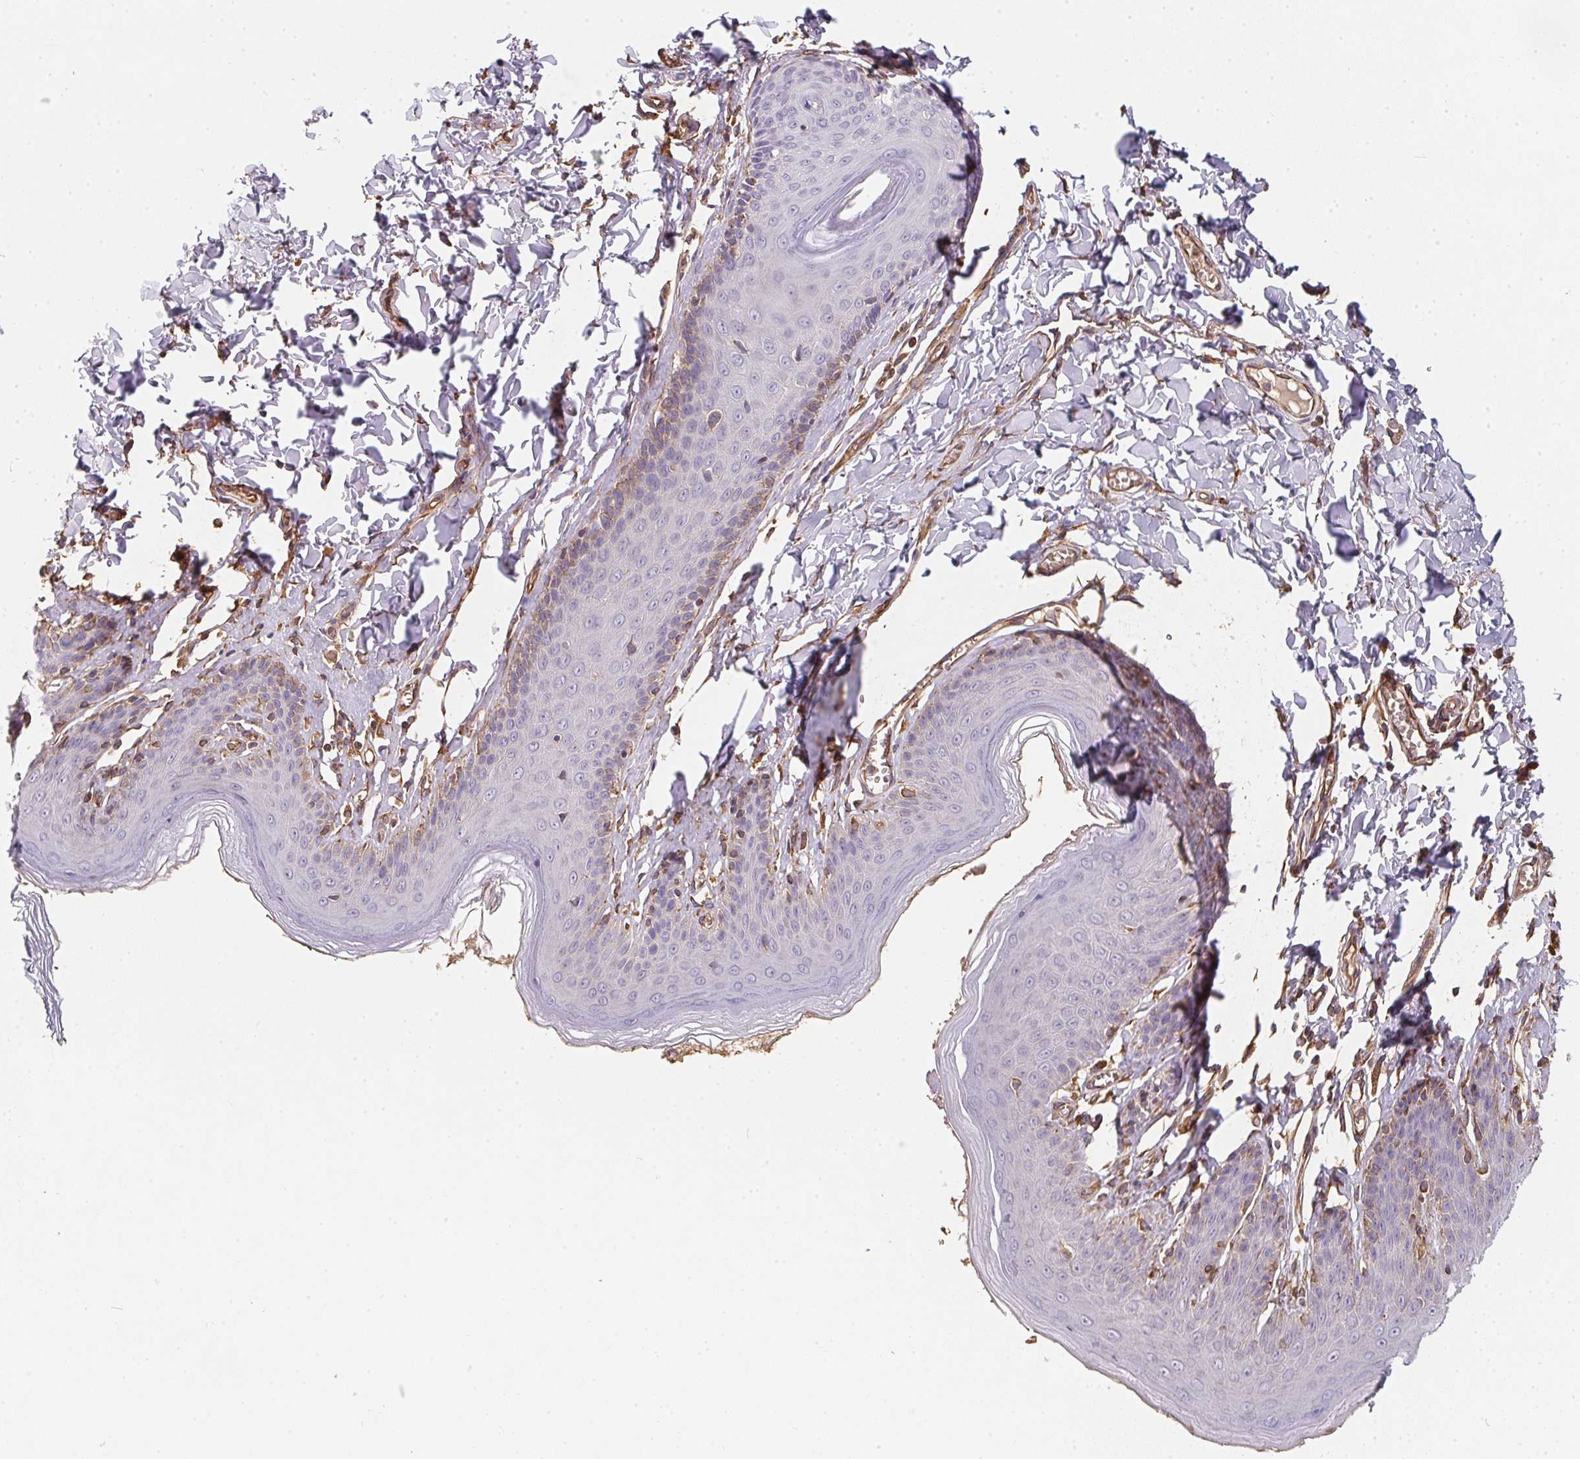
{"staining": {"intensity": "weak", "quantity": "<25%", "location": "cytoplasmic/membranous"}, "tissue": "skin", "cell_type": "Epidermal cells", "image_type": "normal", "snomed": [{"axis": "morphology", "description": "Normal tissue, NOS"}, {"axis": "topography", "description": "Vulva"}, {"axis": "topography", "description": "Peripheral nerve tissue"}], "caption": "Immunohistochemistry photomicrograph of unremarkable skin: skin stained with DAB (3,3'-diaminobenzidine) reveals no significant protein expression in epidermal cells.", "gene": "TBKBP1", "patient": {"sex": "female", "age": 66}}